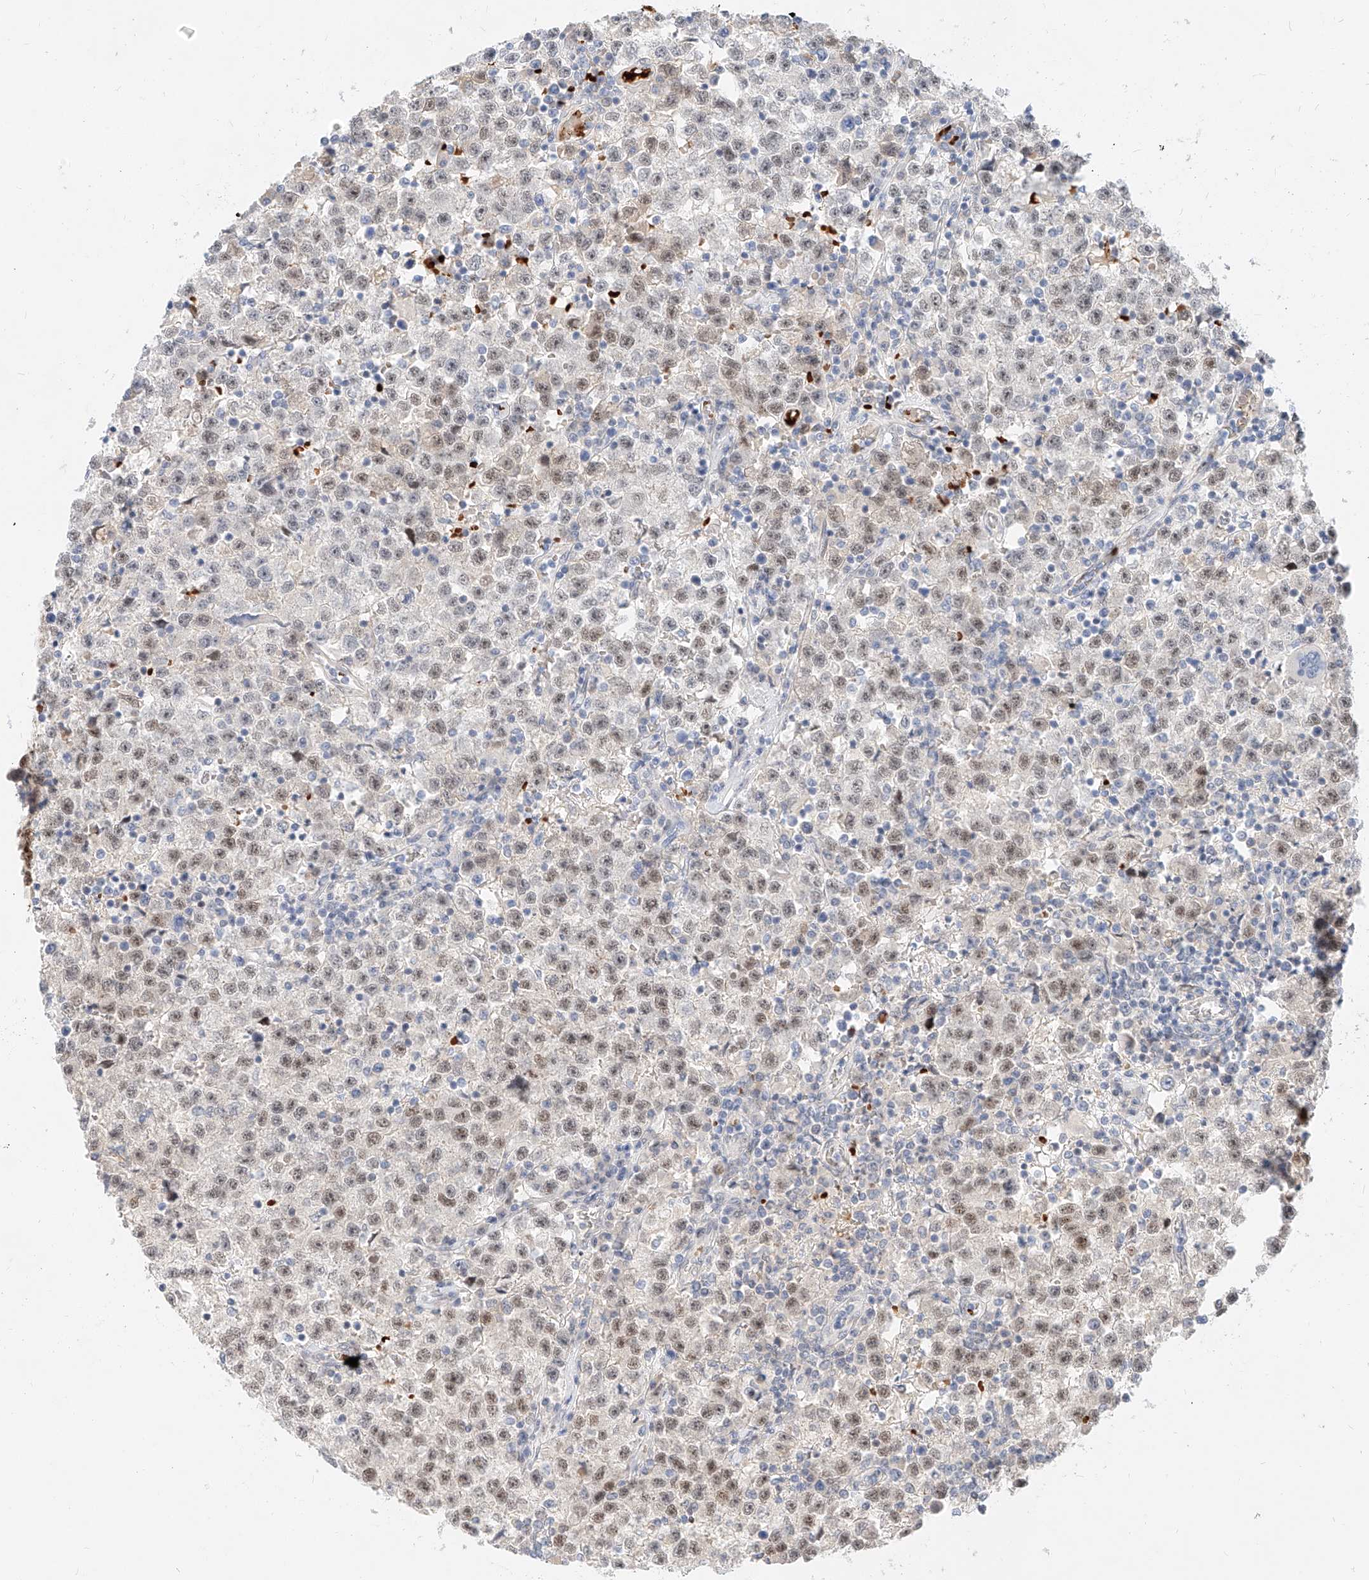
{"staining": {"intensity": "weak", "quantity": ">75%", "location": "nuclear"}, "tissue": "testis cancer", "cell_type": "Tumor cells", "image_type": "cancer", "snomed": [{"axis": "morphology", "description": "Seminoma, NOS"}, {"axis": "topography", "description": "Testis"}], "caption": "Tumor cells exhibit low levels of weak nuclear expression in about >75% of cells in human testis seminoma.", "gene": "CBX8", "patient": {"sex": "male", "age": 22}}